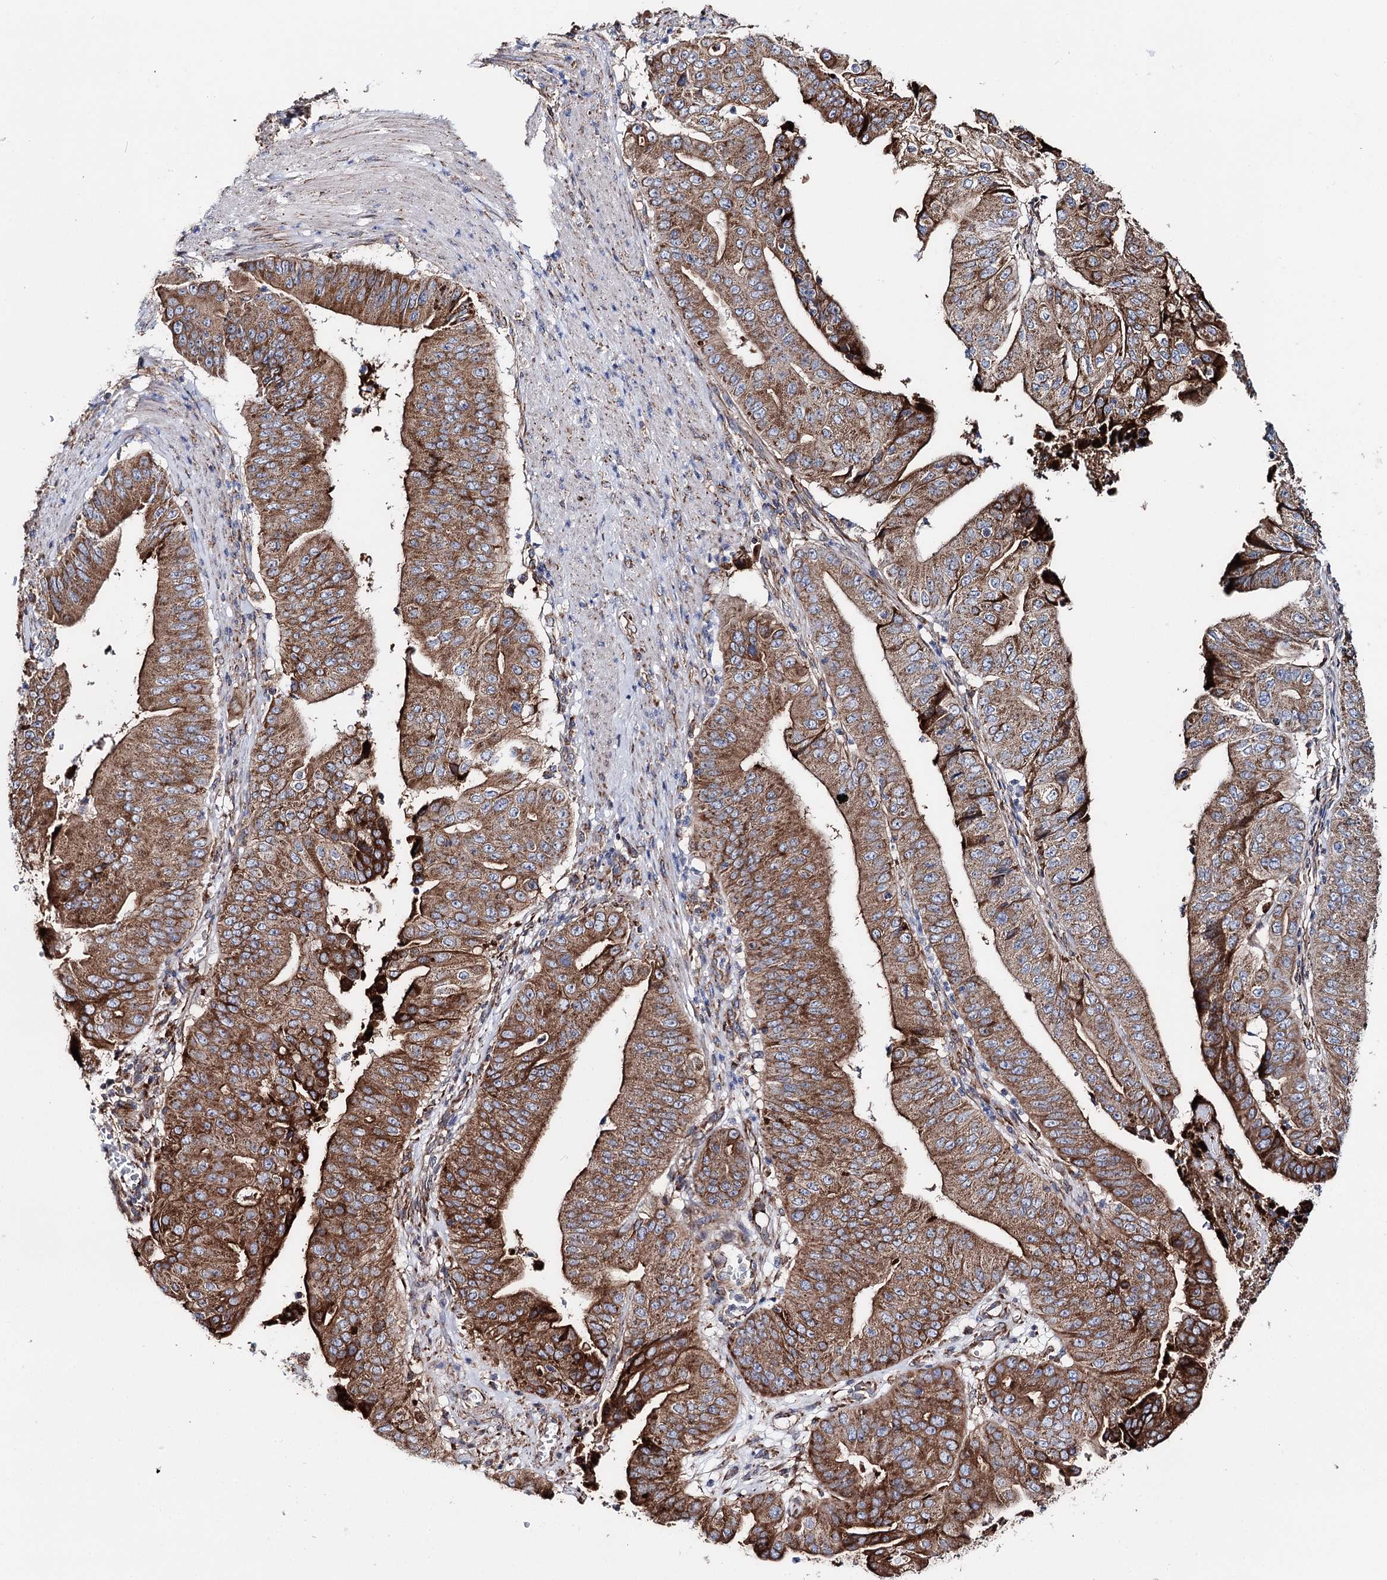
{"staining": {"intensity": "strong", "quantity": ">75%", "location": "cytoplasmic/membranous"}, "tissue": "pancreatic cancer", "cell_type": "Tumor cells", "image_type": "cancer", "snomed": [{"axis": "morphology", "description": "Adenocarcinoma, NOS"}, {"axis": "topography", "description": "Pancreas"}], "caption": "Protein expression analysis of pancreatic adenocarcinoma shows strong cytoplasmic/membranous staining in about >75% of tumor cells. Using DAB (3,3'-diaminobenzidine) (brown) and hematoxylin (blue) stains, captured at high magnification using brightfield microscopy.", "gene": "MSANTD2", "patient": {"sex": "female", "age": 77}}